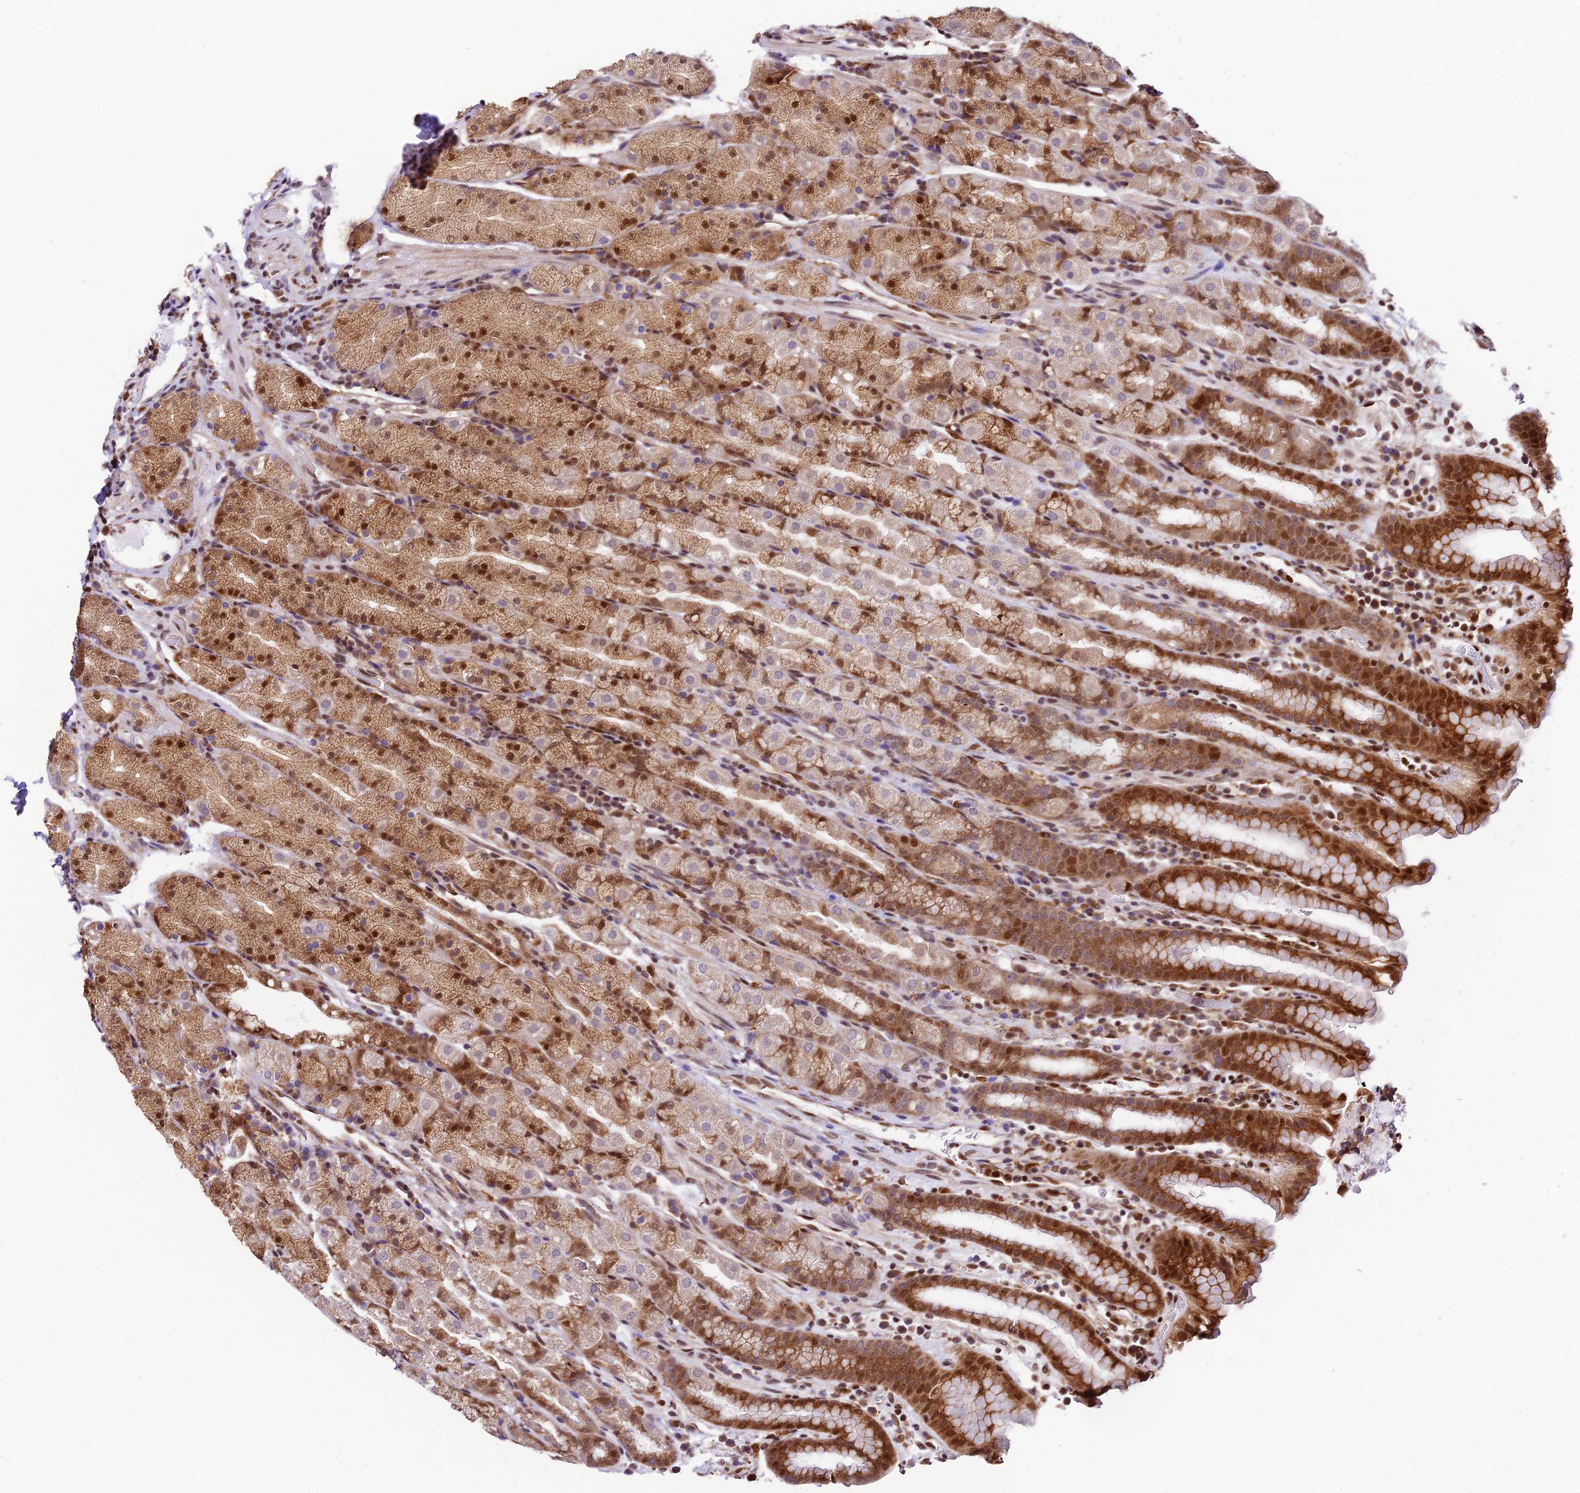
{"staining": {"intensity": "strong", "quantity": "25%-75%", "location": "cytoplasmic/membranous,nuclear"}, "tissue": "stomach", "cell_type": "Glandular cells", "image_type": "normal", "snomed": [{"axis": "morphology", "description": "Normal tissue, NOS"}, {"axis": "topography", "description": "Stomach, upper"}, {"axis": "topography", "description": "Stomach, lower"}, {"axis": "topography", "description": "Small intestine"}], "caption": "High-power microscopy captured an immunohistochemistry photomicrograph of unremarkable stomach, revealing strong cytoplasmic/membranous,nuclear positivity in about 25%-75% of glandular cells.", "gene": "TRIM22", "patient": {"sex": "male", "age": 68}}